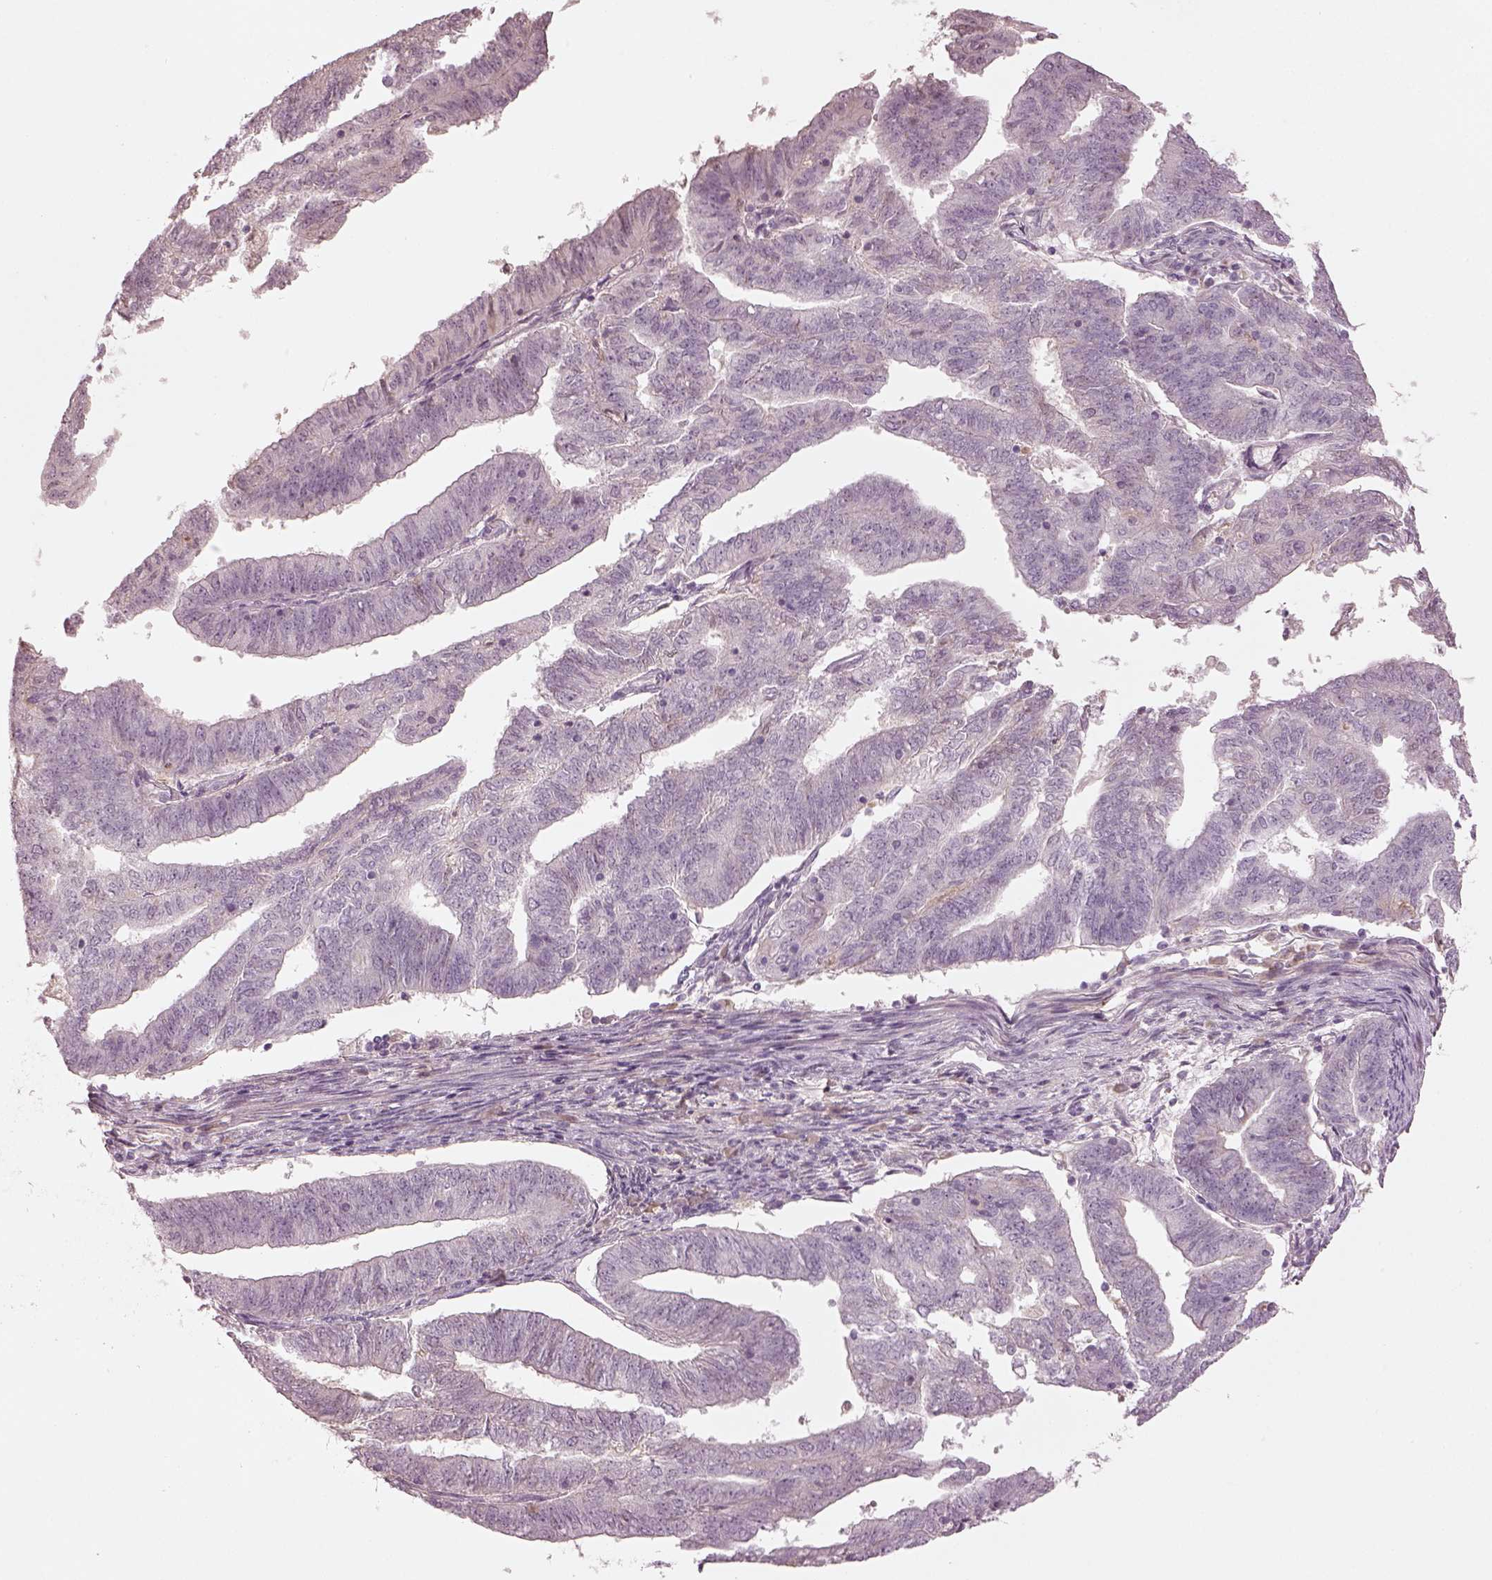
{"staining": {"intensity": "negative", "quantity": "none", "location": "none"}, "tissue": "endometrial cancer", "cell_type": "Tumor cells", "image_type": "cancer", "snomed": [{"axis": "morphology", "description": "Adenocarcinoma, NOS"}, {"axis": "topography", "description": "Endometrium"}], "caption": "The photomicrograph reveals no significant staining in tumor cells of adenocarcinoma (endometrial).", "gene": "SPATA6L", "patient": {"sex": "female", "age": 82}}